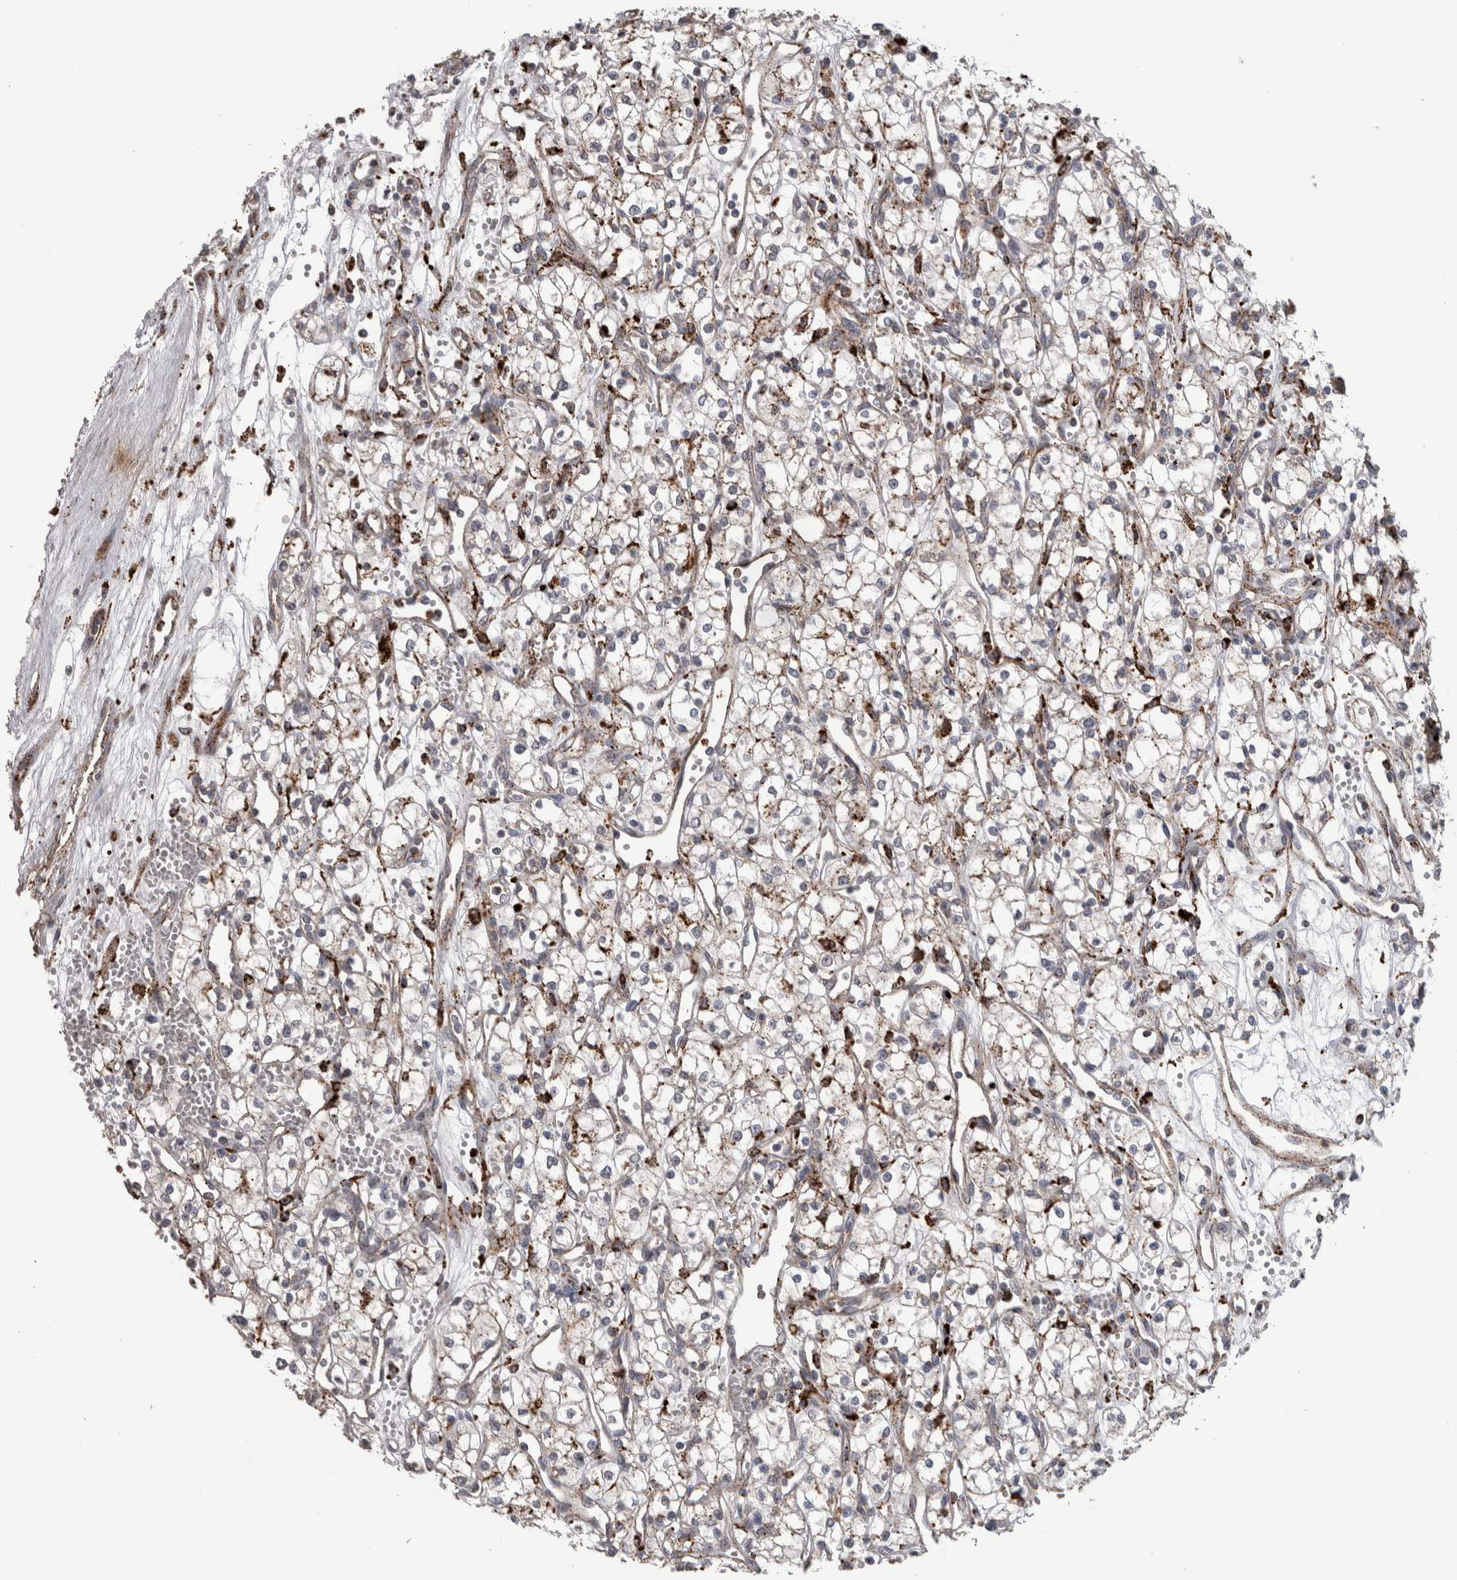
{"staining": {"intensity": "weak", "quantity": "<25%", "location": "cytoplasmic/membranous"}, "tissue": "renal cancer", "cell_type": "Tumor cells", "image_type": "cancer", "snomed": [{"axis": "morphology", "description": "Adenocarcinoma, NOS"}, {"axis": "topography", "description": "Kidney"}], "caption": "This is a histopathology image of immunohistochemistry staining of renal adenocarcinoma, which shows no expression in tumor cells.", "gene": "CTSZ", "patient": {"sex": "male", "age": 59}}